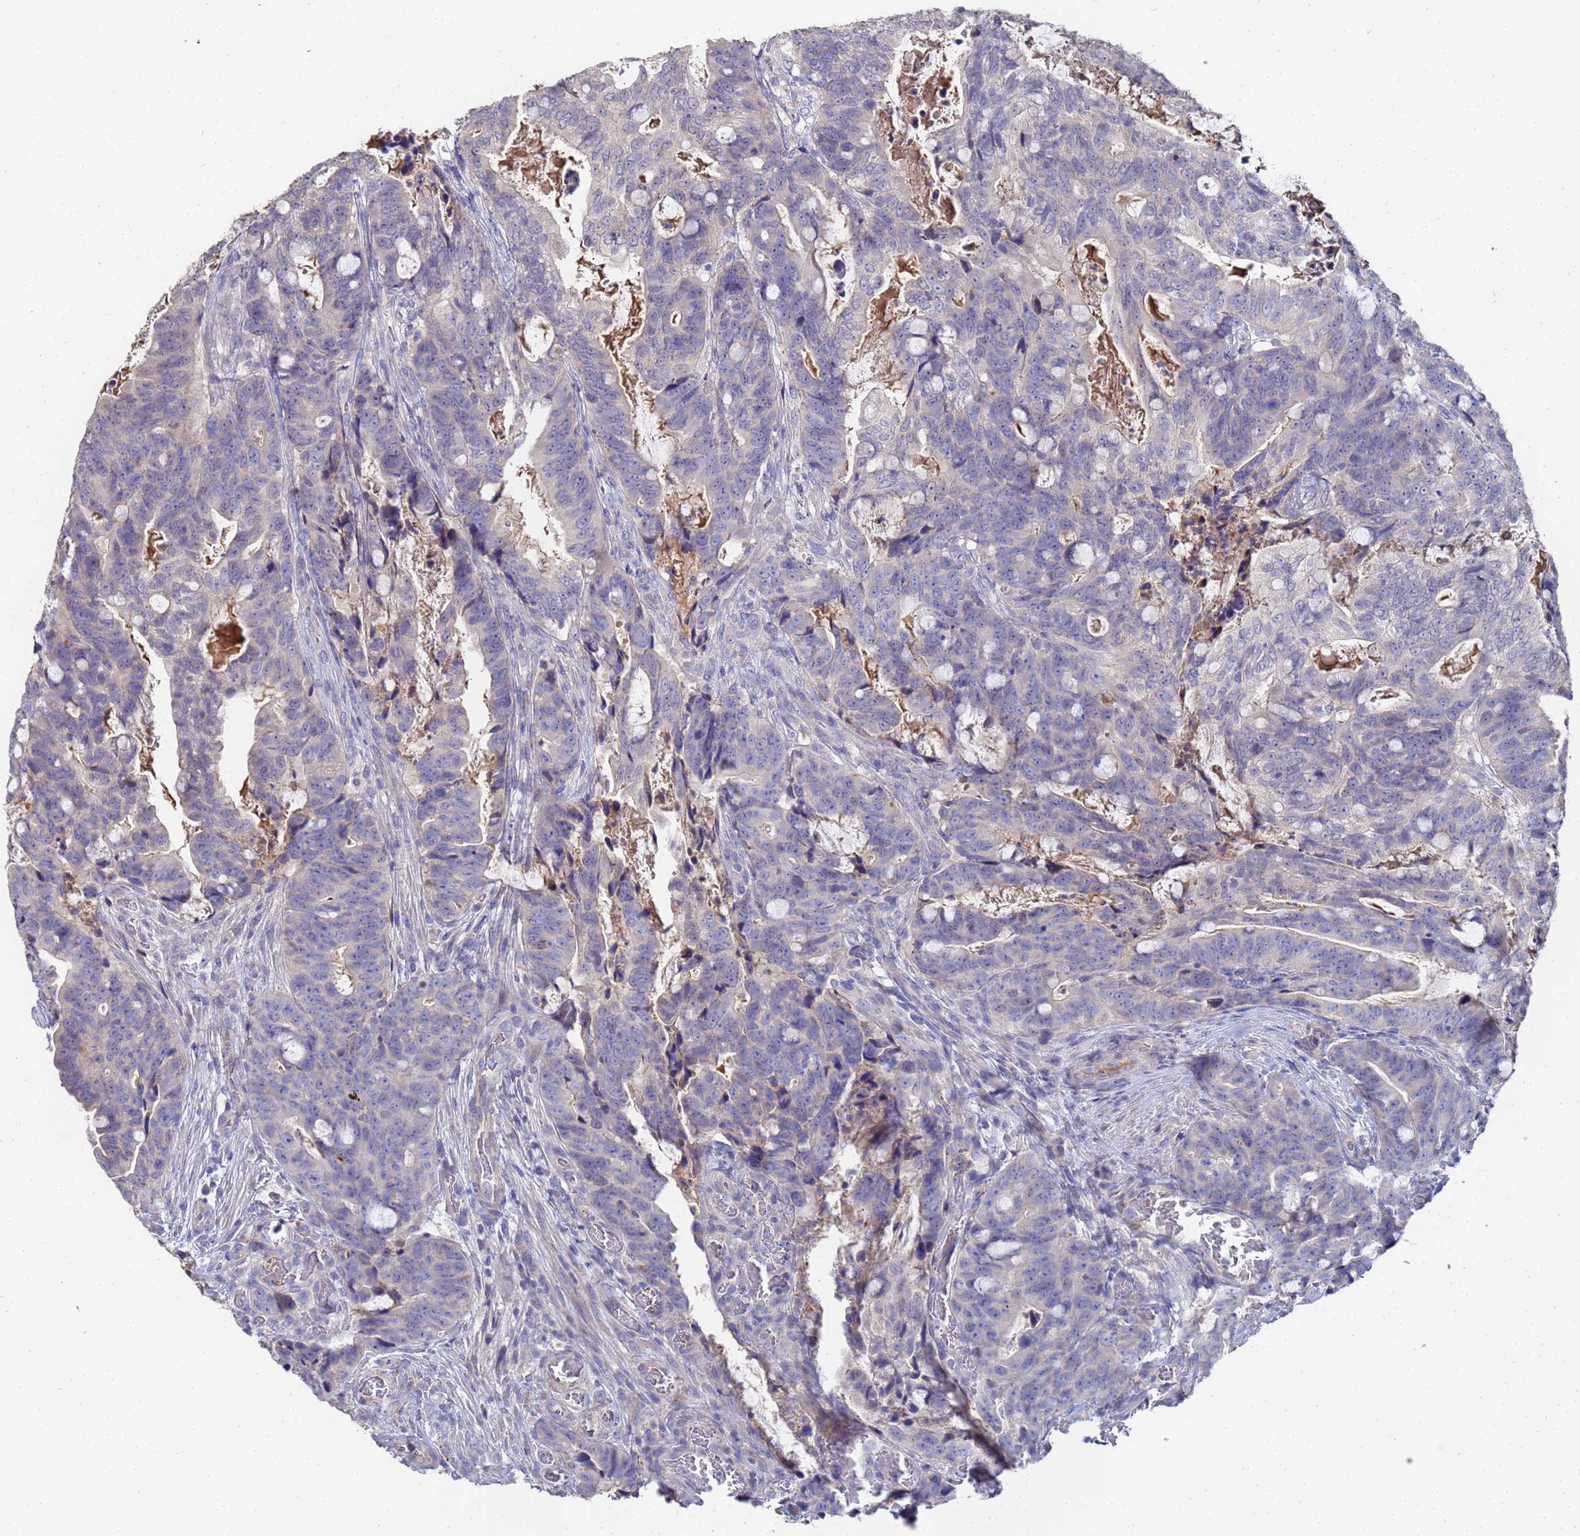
{"staining": {"intensity": "negative", "quantity": "none", "location": "none"}, "tissue": "colorectal cancer", "cell_type": "Tumor cells", "image_type": "cancer", "snomed": [{"axis": "morphology", "description": "Adenocarcinoma, NOS"}, {"axis": "topography", "description": "Colon"}], "caption": "A high-resolution image shows immunohistochemistry staining of colorectal cancer (adenocarcinoma), which demonstrates no significant staining in tumor cells. Nuclei are stained in blue.", "gene": "TCP10L", "patient": {"sex": "female", "age": 82}}